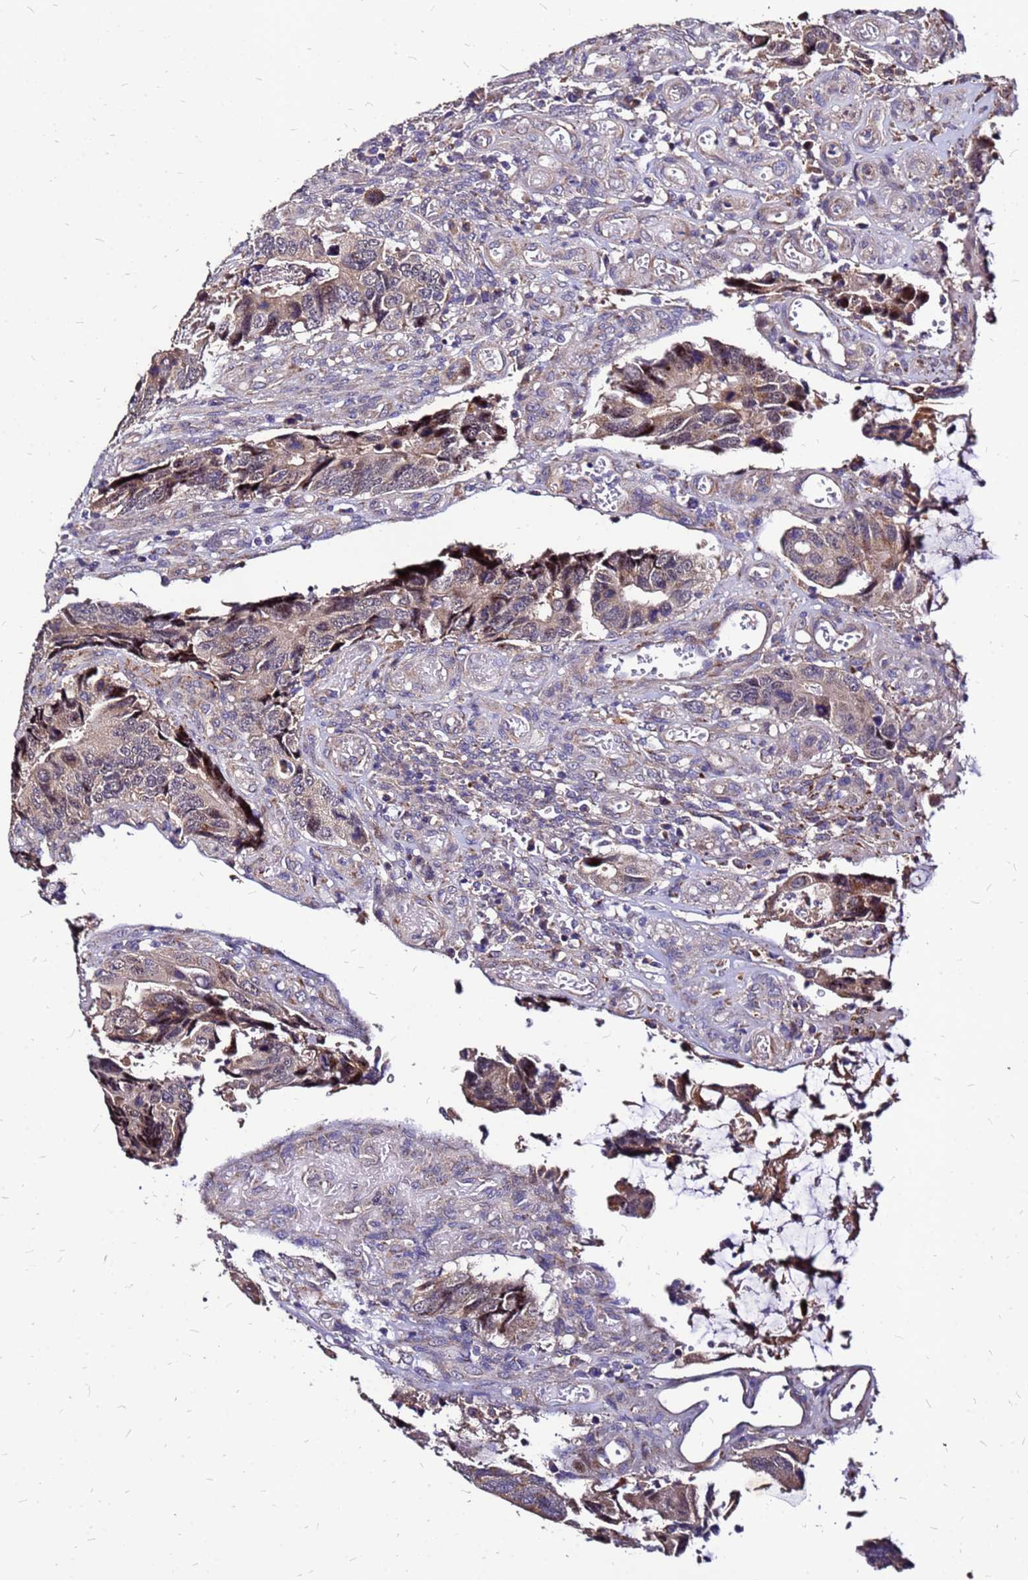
{"staining": {"intensity": "moderate", "quantity": "25%-75%", "location": "cytoplasmic/membranous"}, "tissue": "colorectal cancer", "cell_type": "Tumor cells", "image_type": "cancer", "snomed": [{"axis": "morphology", "description": "Adenocarcinoma, NOS"}, {"axis": "topography", "description": "Colon"}], "caption": "Colorectal cancer stained for a protein shows moderate cytoplasmic/membranous positivity in tumor cells.", "gene": "ARHGEF5", "patient": {"sex": "male", "age": 87}}